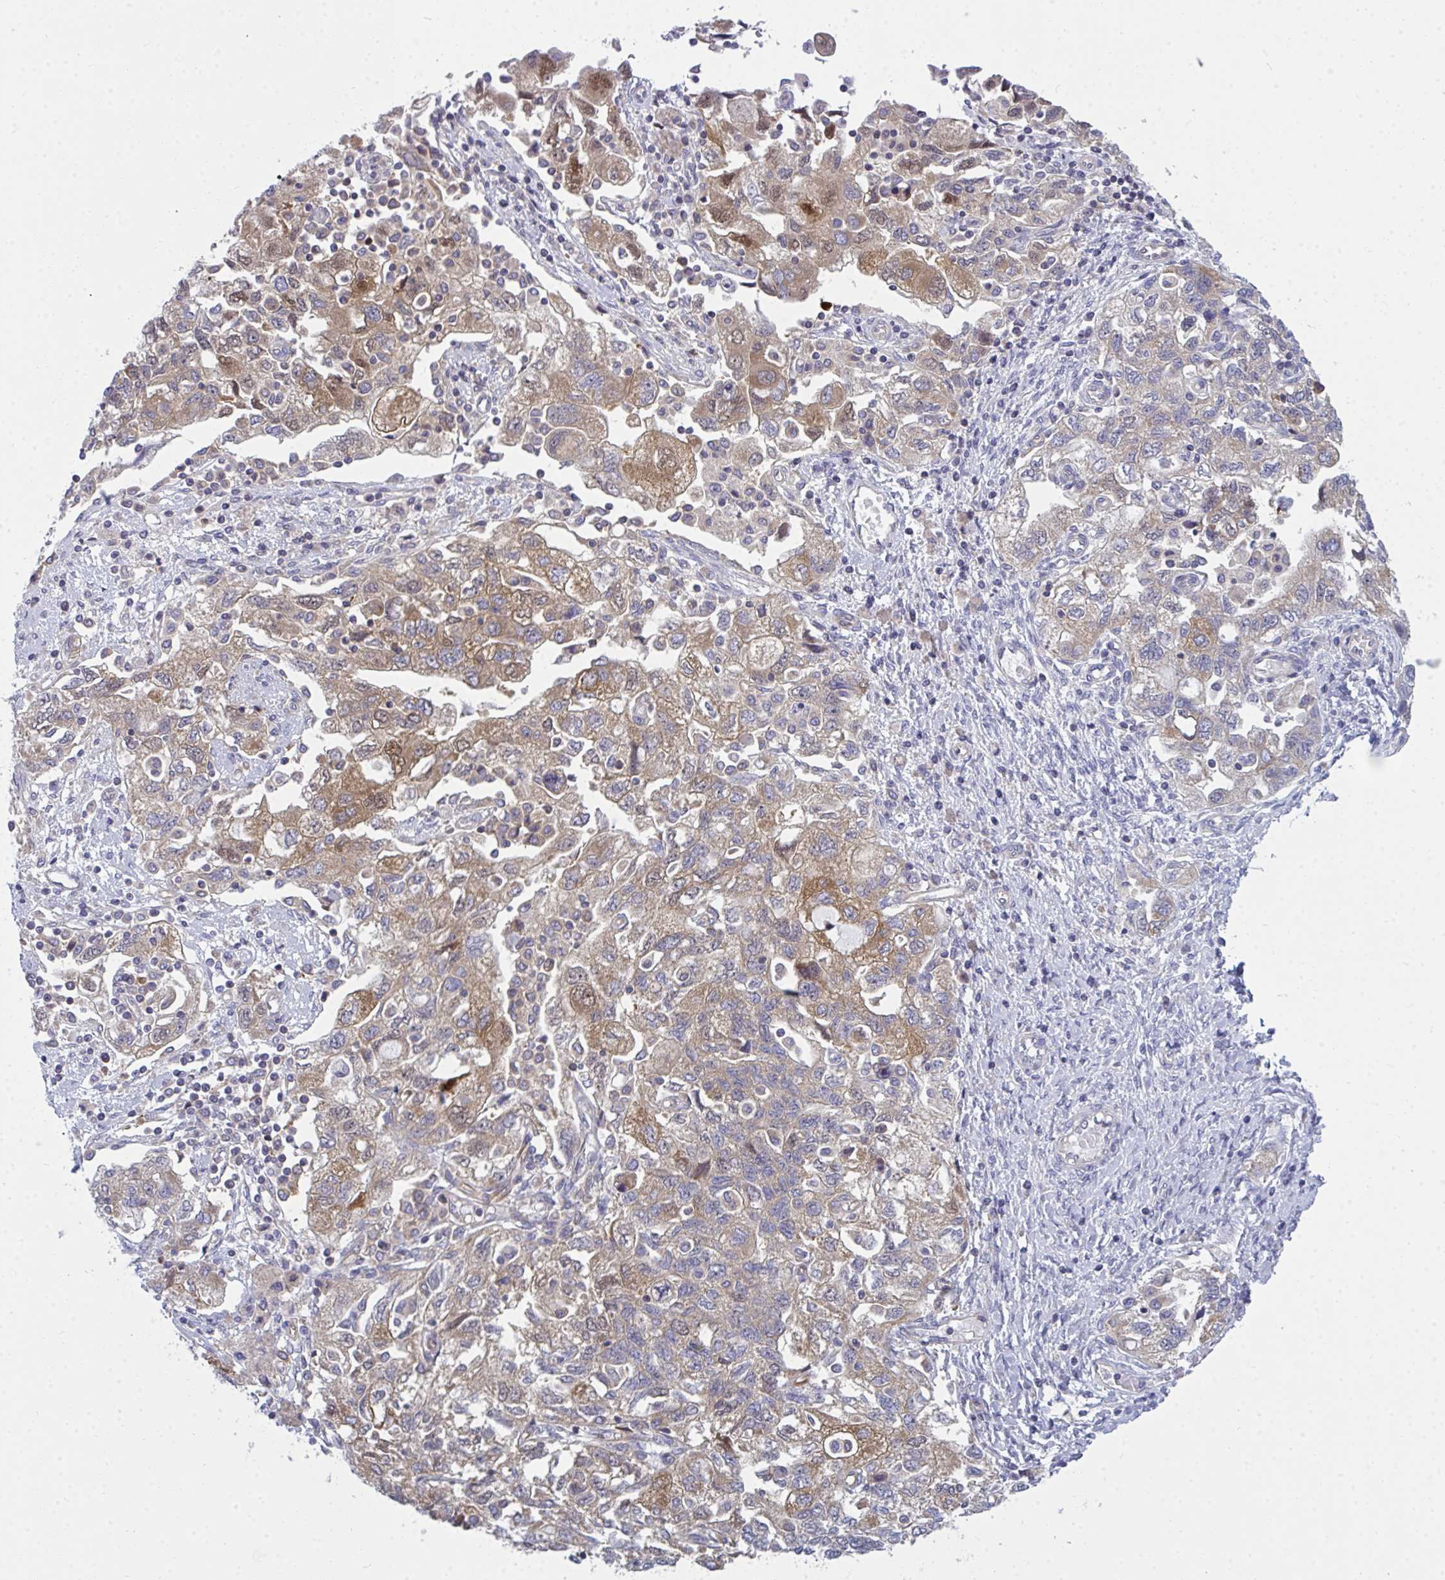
{"staining": {"intensity": "moderate", "quantity": ">75%", "location": "cytoplasmic/membranous"}, "tissue": "ovarian cancer", "cell_type": "Tumor cells", "image_type": "cancer", "snomed": [{"axis": "morphology", "description": "Carcinoma, NOS"}, {"axis": "morphology", "description": "Cystadenocarcinoma, serous, NOS"}, {"axis": "topography", "description": "Ovary"}], "caption": "Human ovarian cancer stained with a protein marker demonstrates moderate staining in tumor cells.", "gene": "SLC30A6", "patient": {"sex": "female", "age": 69}}